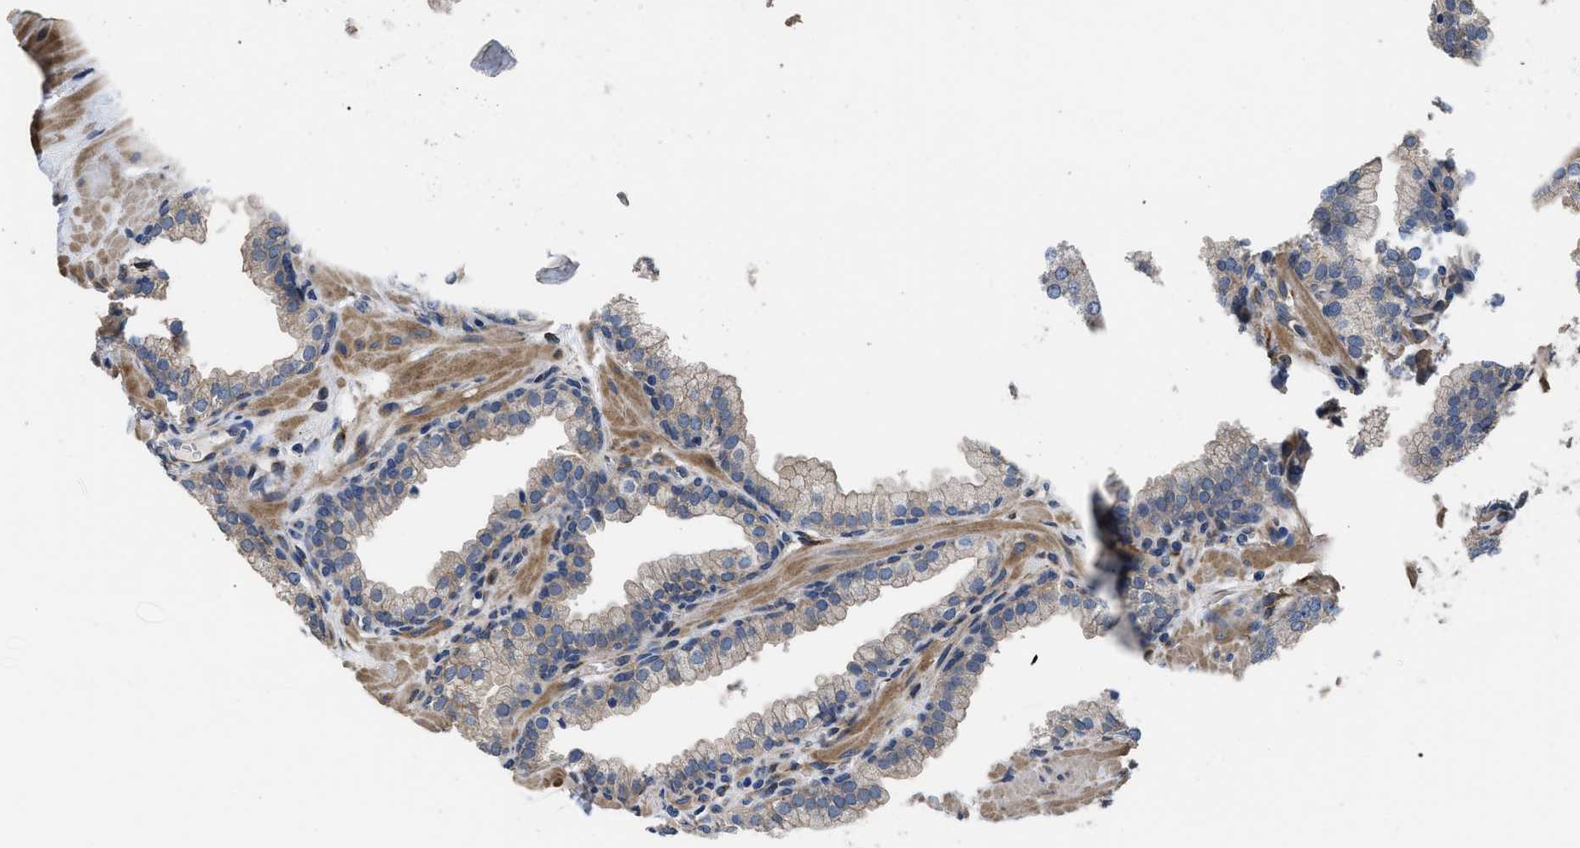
{"staining": {"intensity": "weak", "quantity": "25%-75%", "location": "cytoplasmic/membranous"}, "tissue": "prostate", "cell_type": "Glandular cells", "image_type": "normal", "snomed": [{"axis": "morphology", "description": "Normal tissue, NOS"}, {"axis": "morphology", "description": "Urothelial carcinoma, Low grade"}, {"axis": "topography", "description": "Urinary bladder"}, {"axis": "topography", "description": "Prostate"}], "caption": "This micrograph exhibits immunohistochemistry staining of unremarkable human prostate, with low weak cytoplasmic/membranous expression in approximately 25%-75% of glandular cells.", "gene": "SQLE", "patient": {"sex": "male", "age": 60}}